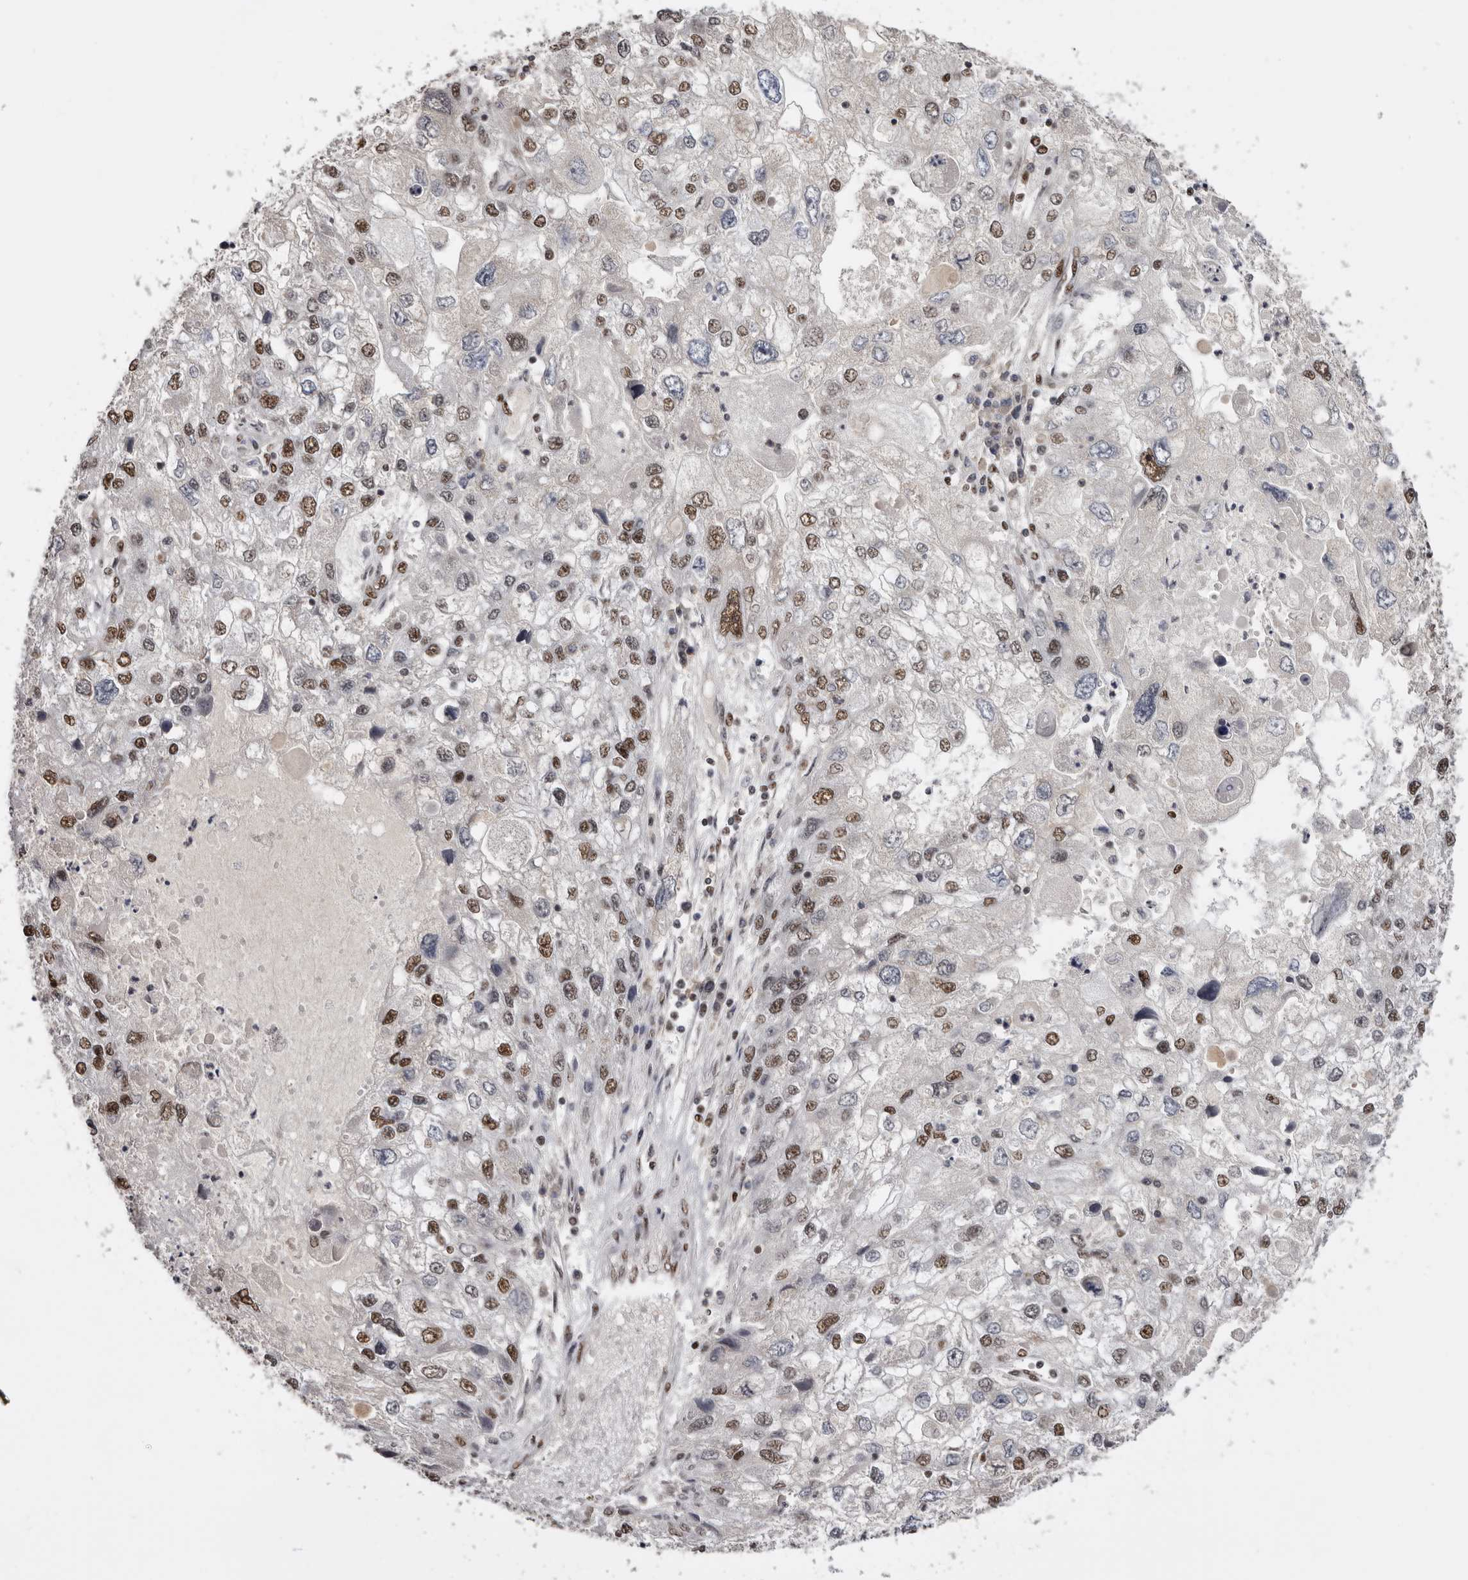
{"staining": {"intensity": "moderate", "quantity": "25%-75%", "location": "nuclear"}, "tissue": "endometrial cancer", "cell_type": "Tumor cells", "image_type": "cancer", "snomed": [{"axis": "morphology", "description": "Adenocarcinoma, NOS"}, {"axis": "topography", "description": "Endometrium"}], "caption": "A brown stain labels moderate nuclear expression of a protein in endometrial adenocarcinoma tumor cells.", "gene": "SCAF4", "patient": {"sex": "female", "age": 49}}